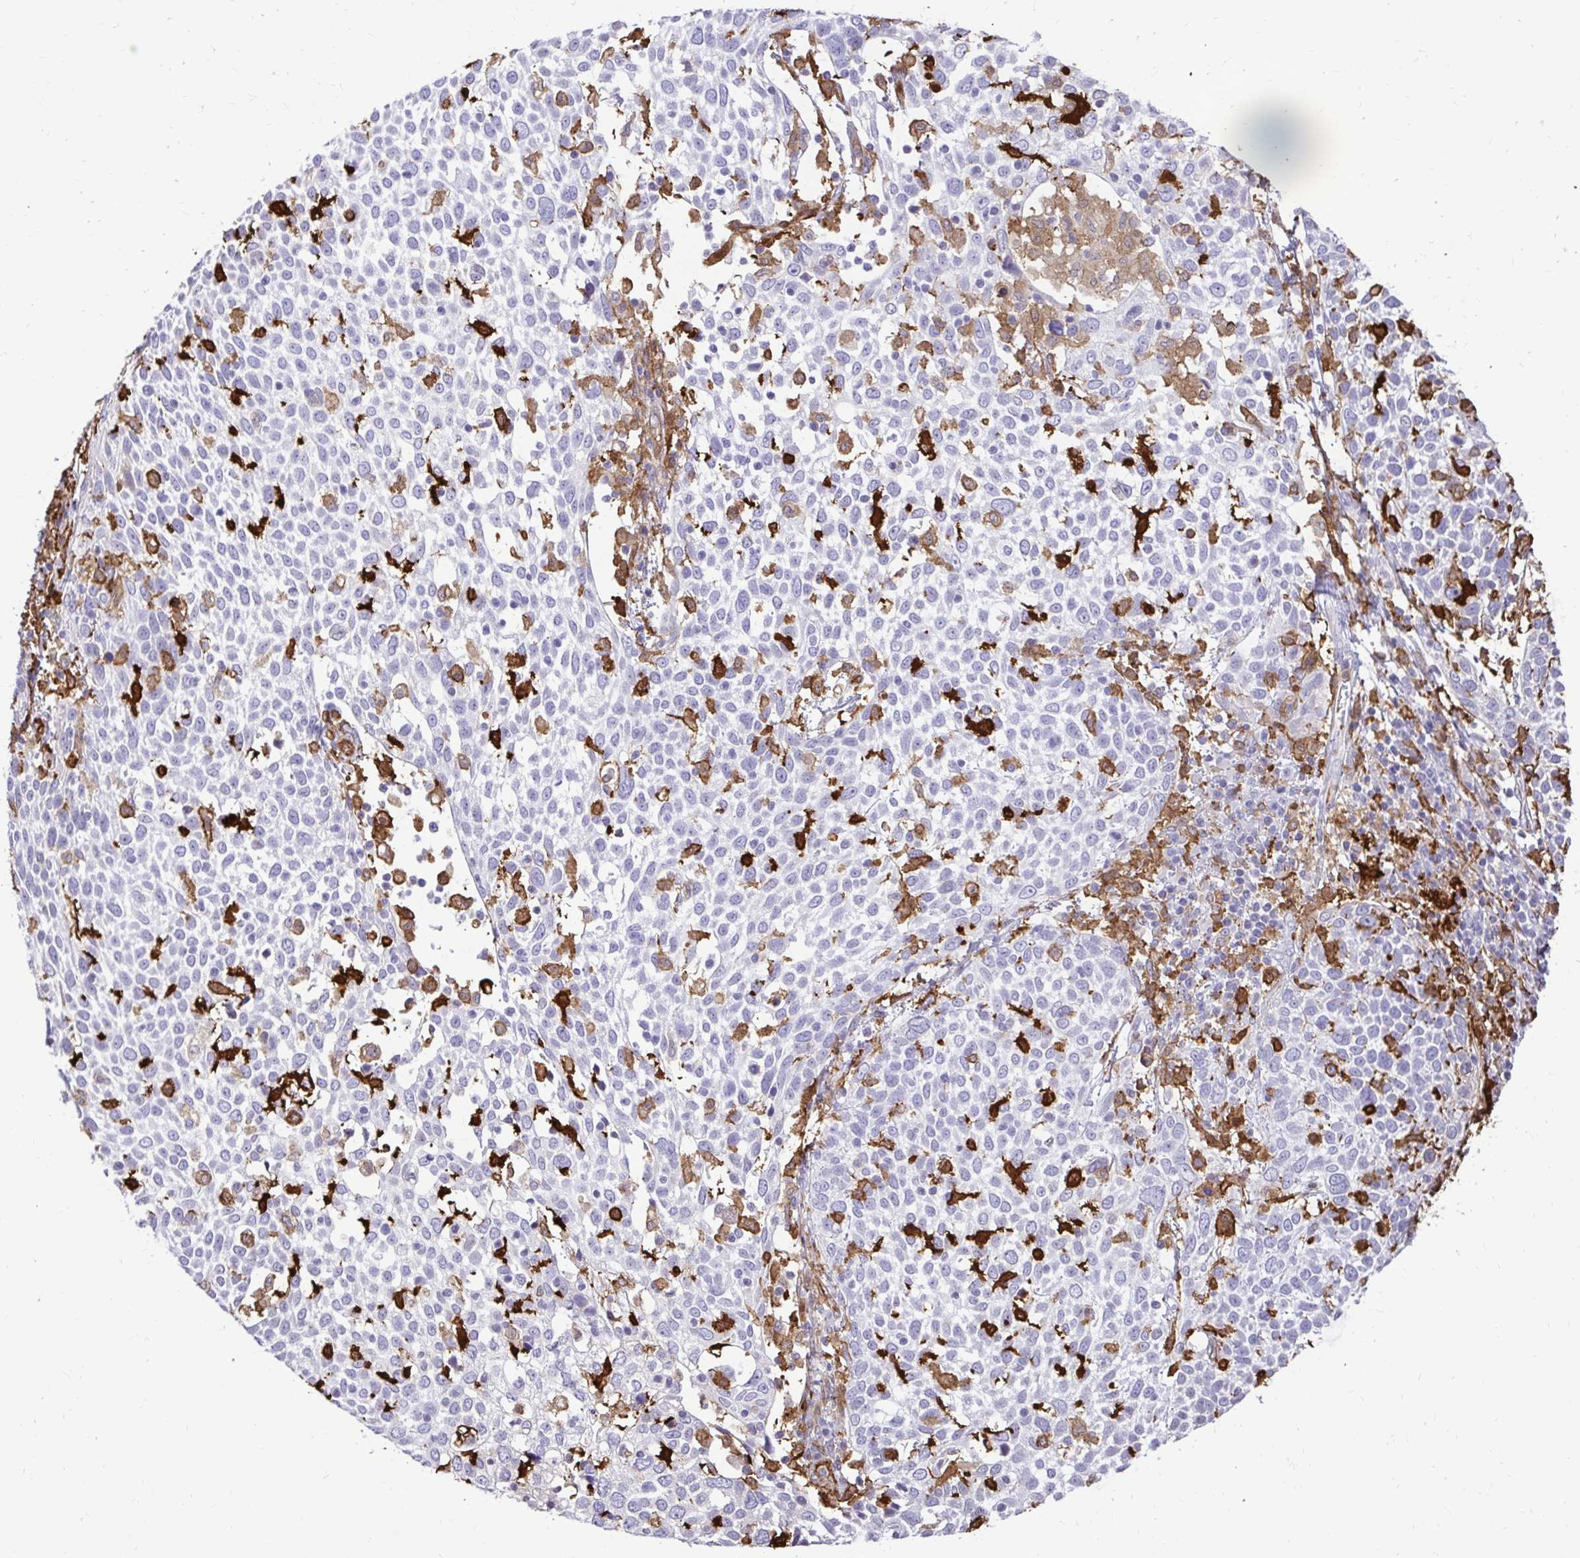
{"staining": {"intensity": "negative", "quantity": "none", "location": "none"}, "tissue": "cervical cancer", "cell_type": "Tumor cells", "image_type": "cancer", "snomed": [{"axis": "morphology", "description": "Squamous cell carcinoma, NOS"}, {"axis": "topography", "description": "Cervix"}], "caption": "This is an immunohistochemistry (IHC) photomicrograph of human cervical squamous cell carcinoma. There is no expression in tumor cells.", "gene": "GSN", "patient": {"sex": "female", "age": 61}}